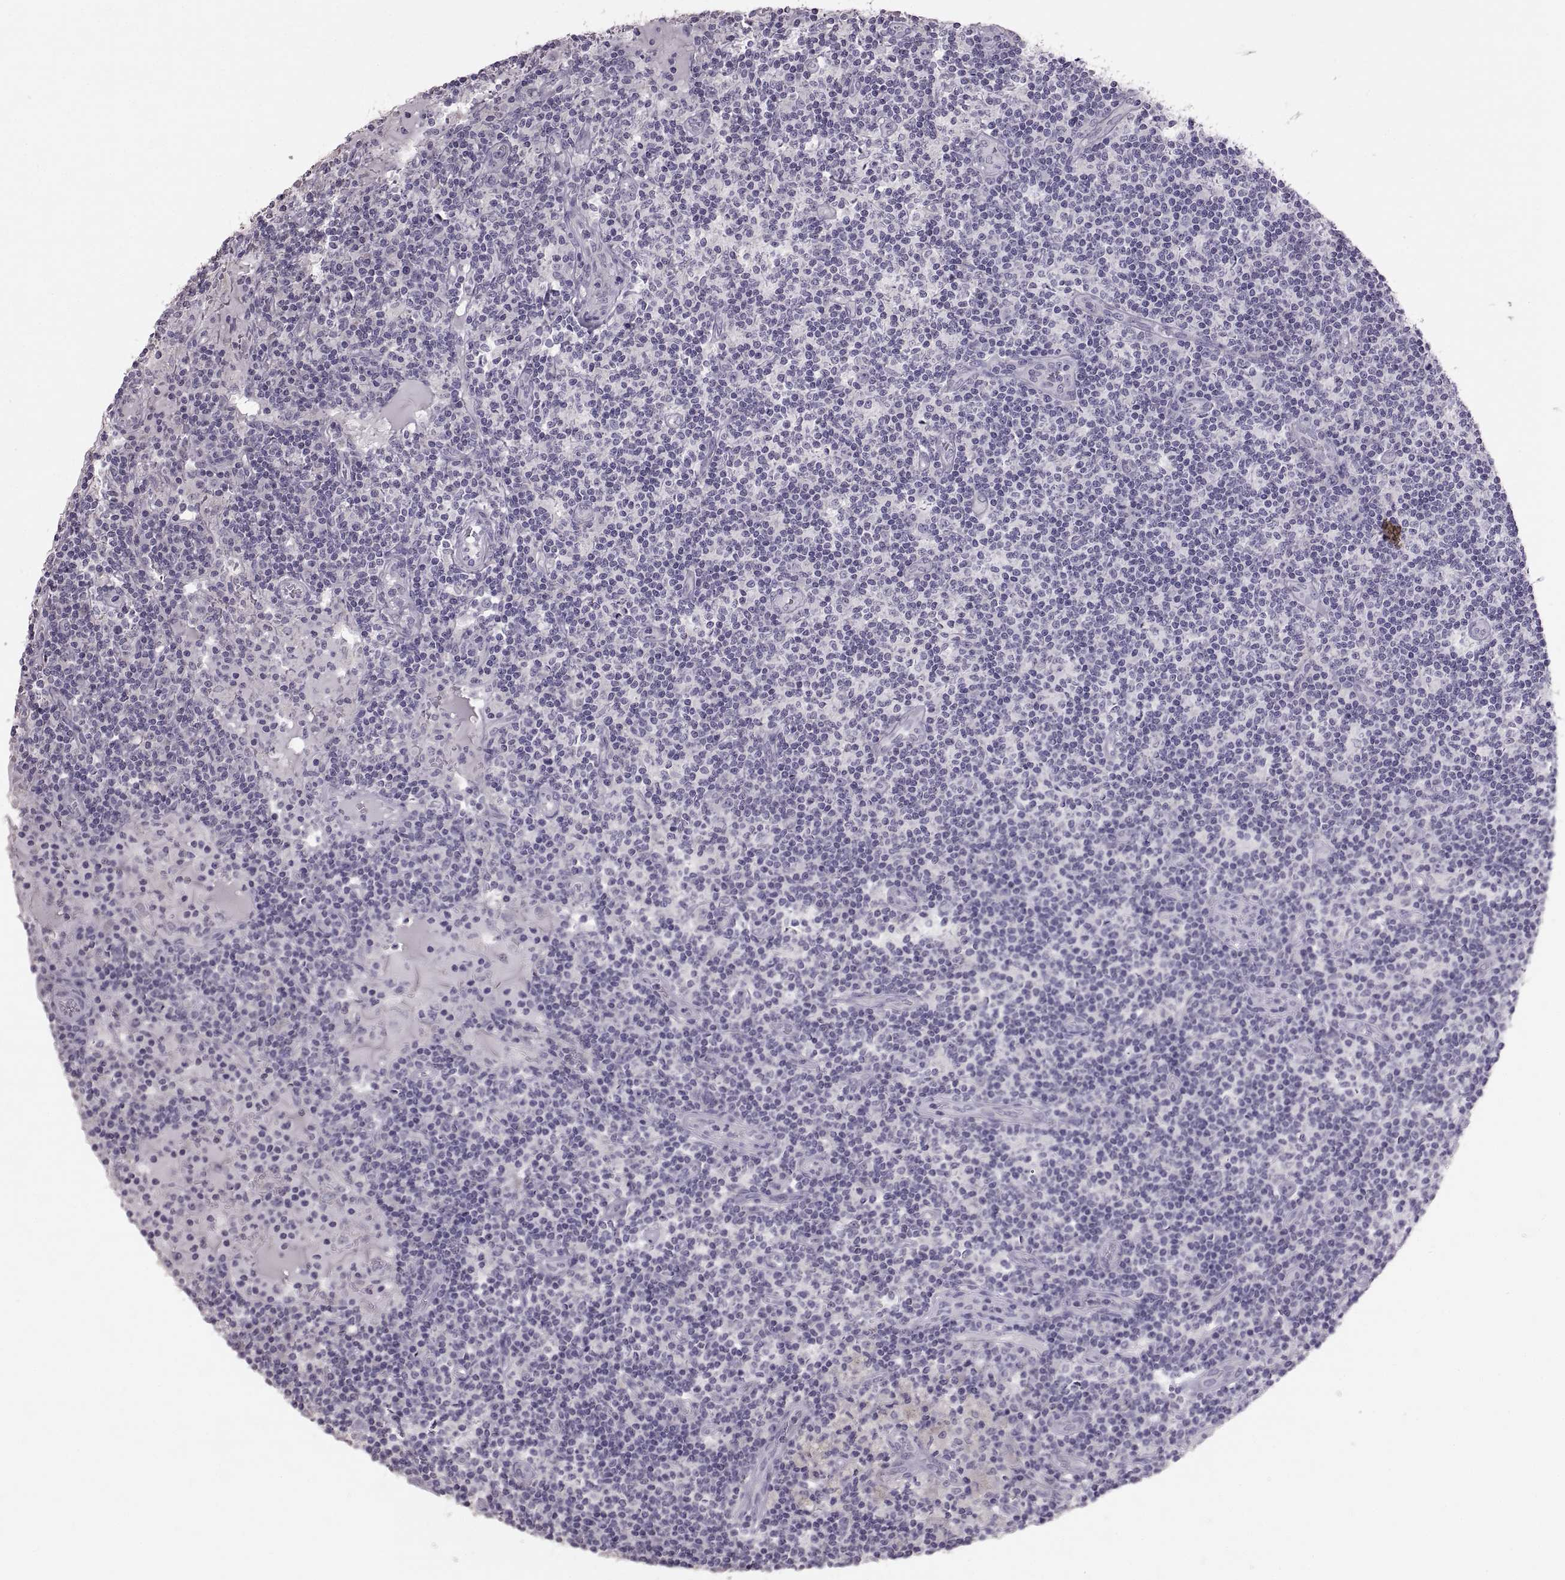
{"staining": {"intensity": "negative", "quantity": "none", "location": "none"}, "tissue": "lymph node", "cell_type": "Germinal center cells", "image_type": "normal", "snomed": [{"axis": "morphology", "description": "Normal tissue, NOS"}, {"axis": "topography", "description": "Lymph node"}], "caption": "Immunohistochemical staining of normal lymph node displays no significant staining in germinal center cells.", "gene": "WBP2NL", "patient": {"sex": "female", "age": 72}}